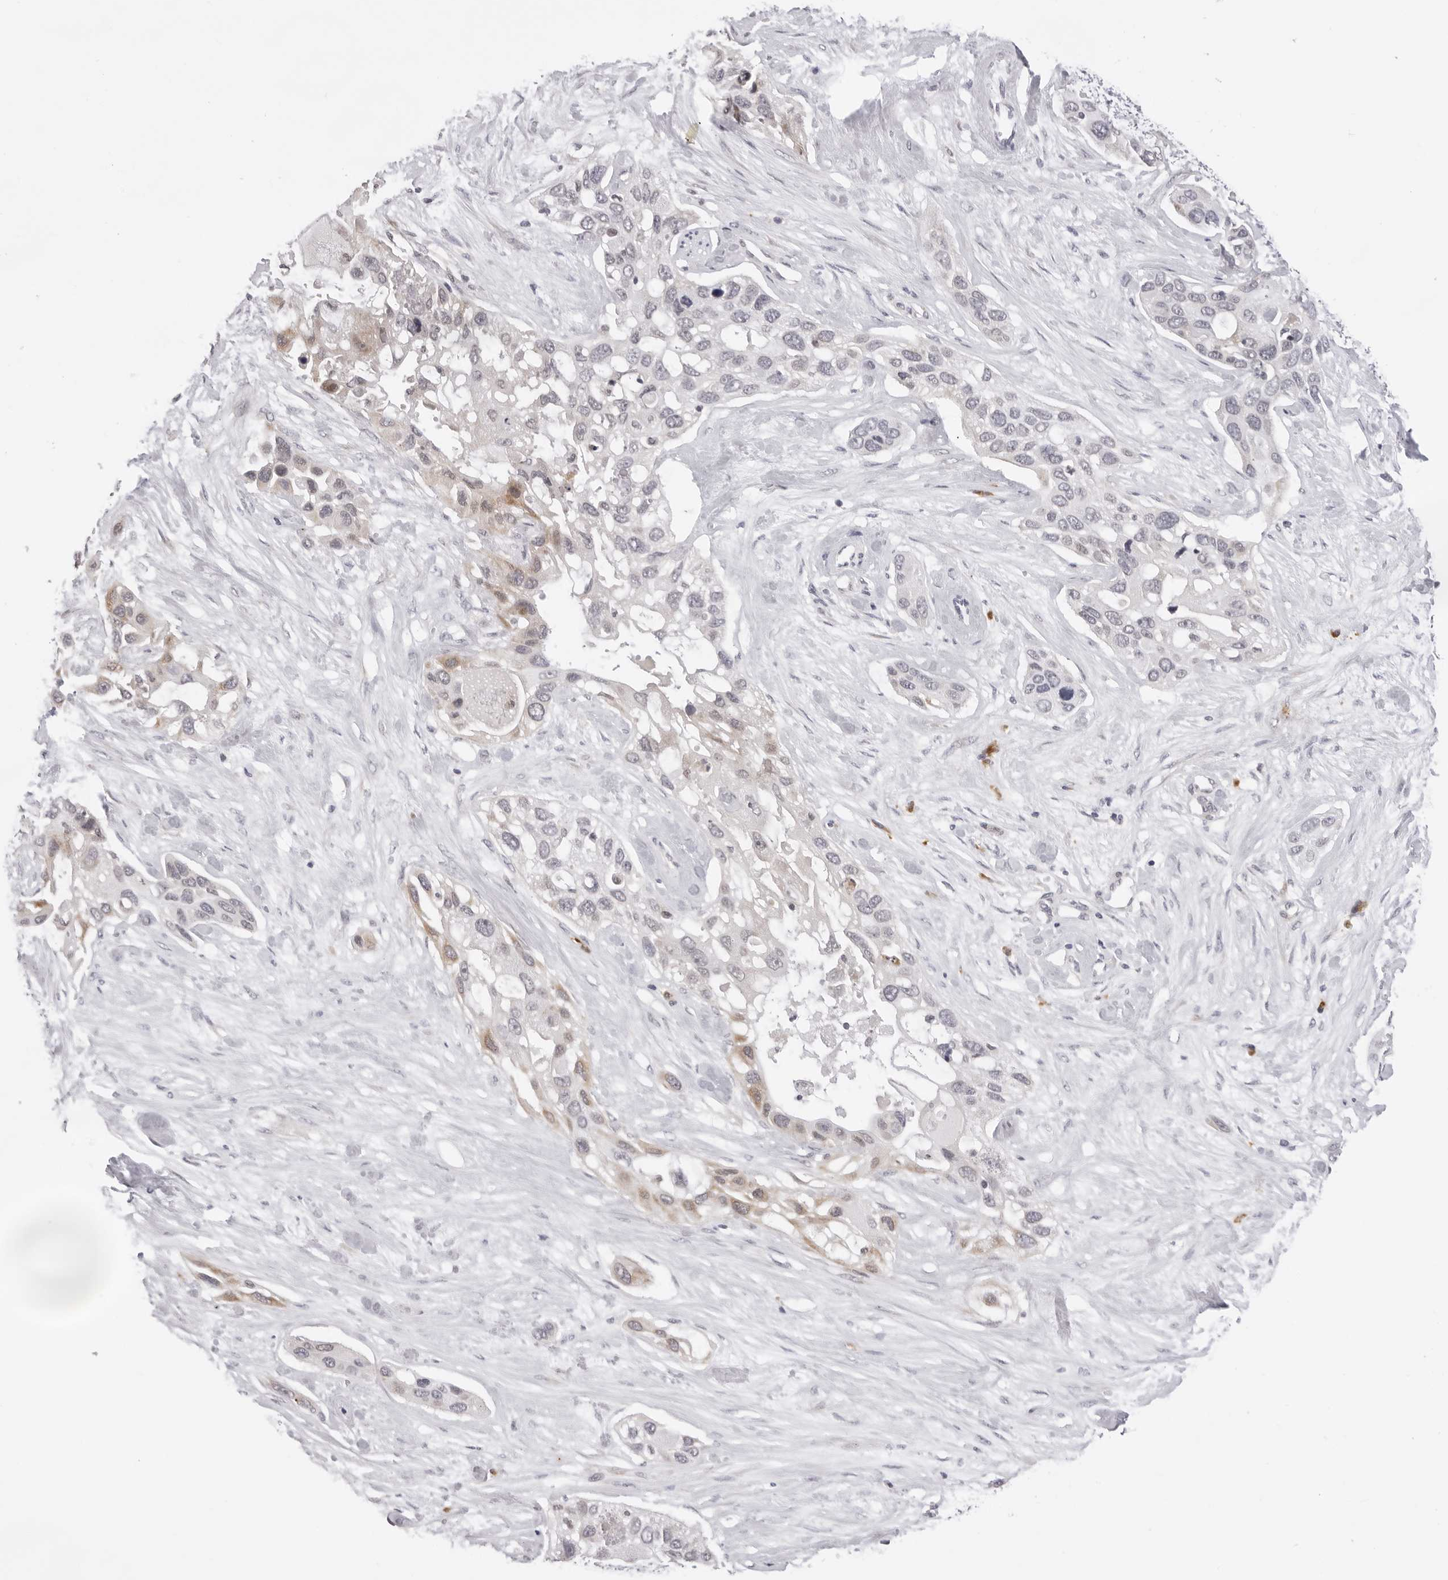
{"staining": {"intensity": "weak", "quantity": "<25%", "location": "cytoplasmic/membranous"}, "tissue": "pancreatic cancer", "cell_type": "Tumor cells", "image_type": "cancer", "snomed": [{"axis": "morphology", "description": "Adenocarcinoma, NOS"}, {"axis": "topography", "description": "Pancreas"}], "caption": "Photomicrograph shows no significant protein staining in tumor cells of pancreatic cancer (adenocarcinoma).", "gene": "IL17RA", "patient": {"sex": "female", "age": 60}}